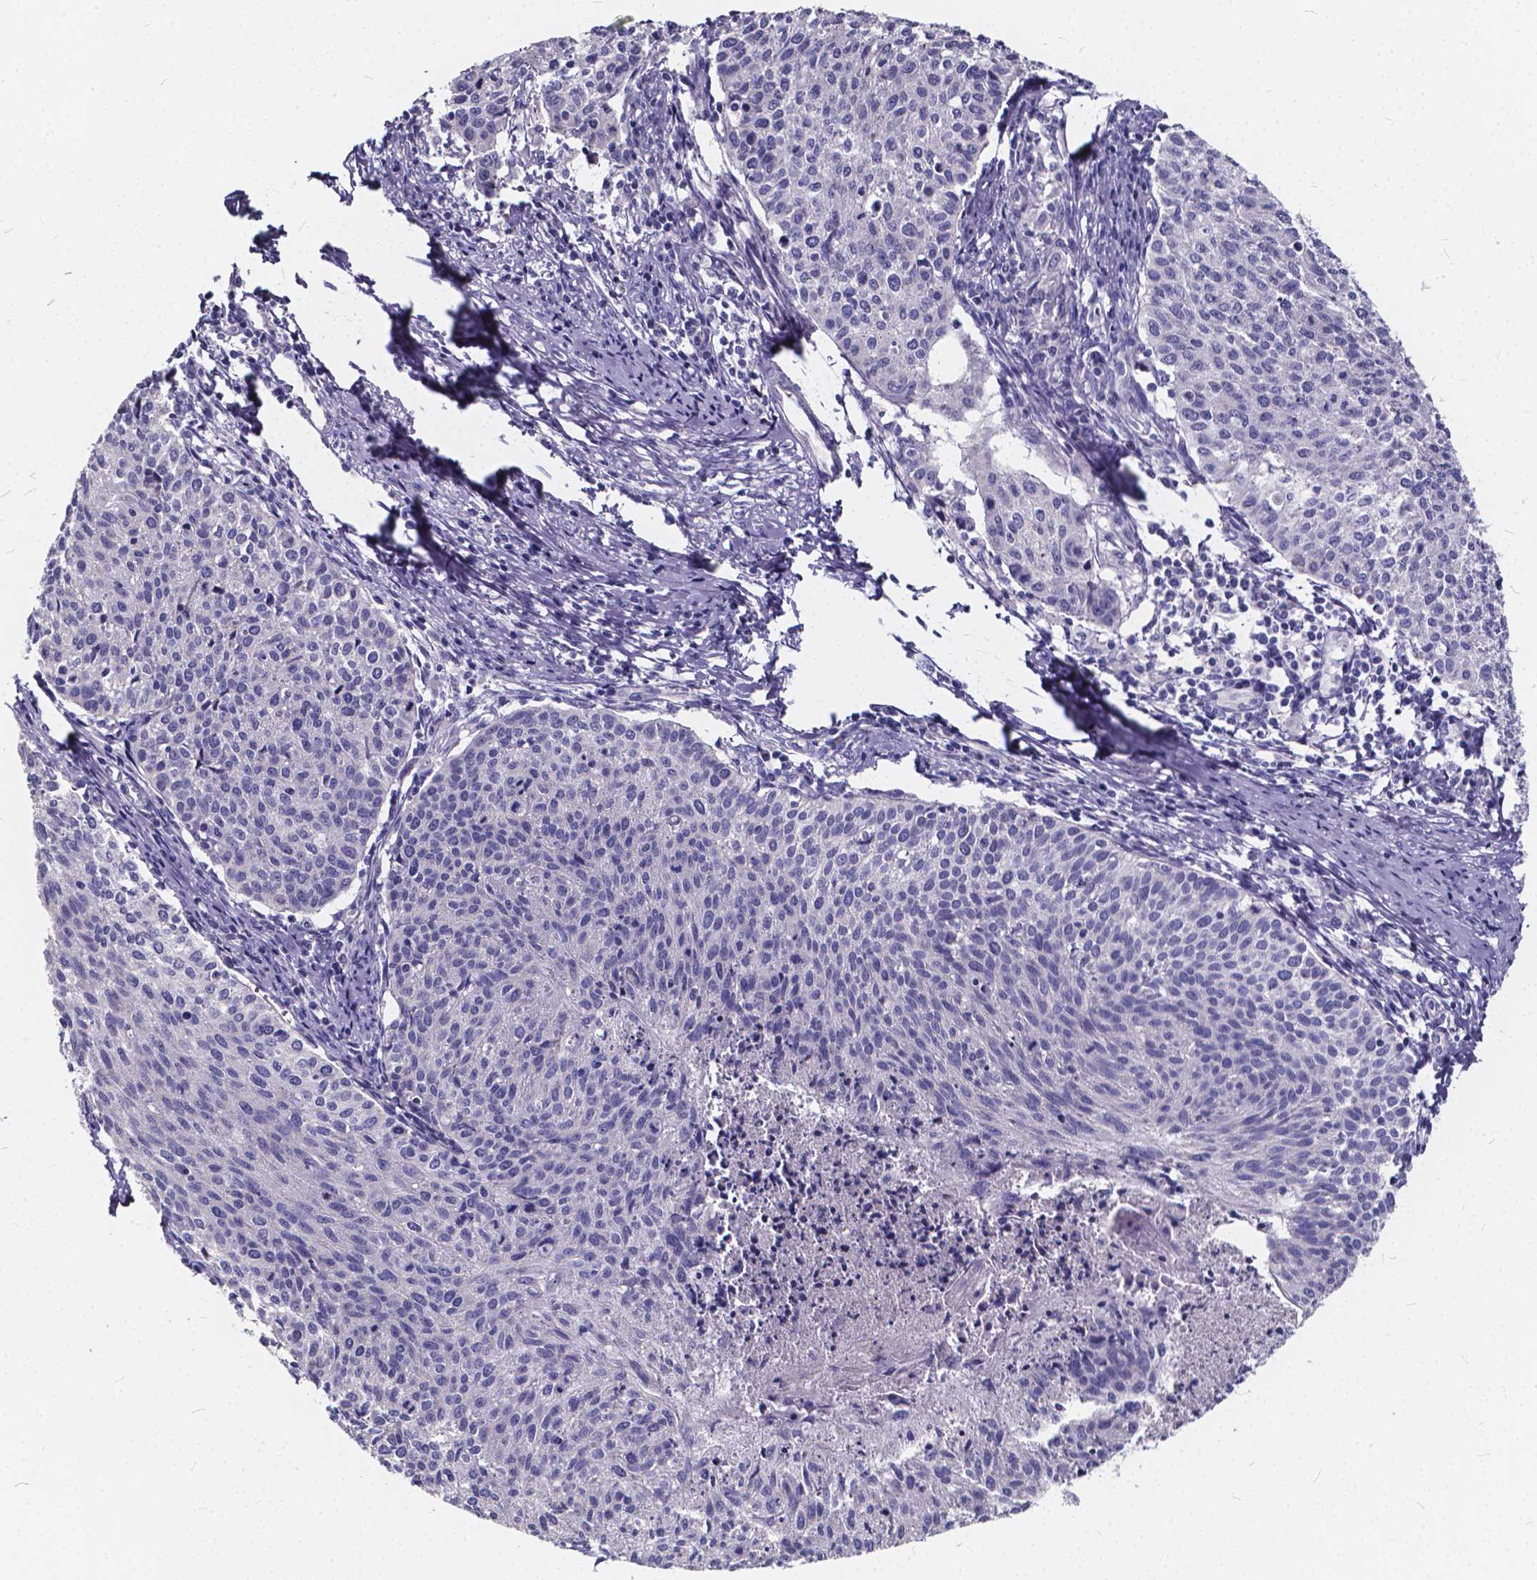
{"staining": {"intensity": "negative", "quantity": "none", "location": "none"}, "tissue": "cervical cancer", "cell_type": "Tumor cells", "image_type": "cancer", "snomed": [{"axis": "morphology", "description": "Squamous cell carcinoma, NOS"}, {"axis": "topography", "description": "Cervix"}], "caption": "DAB (3,3'-diaminobenzidine) immunohistochemical staining of human cervical cancer (squamous cell carcinoma) demonstrates no significant expression in tumor cells.", "gene": "SPEF2", "patient": {"sex": "female", "age": 38}}